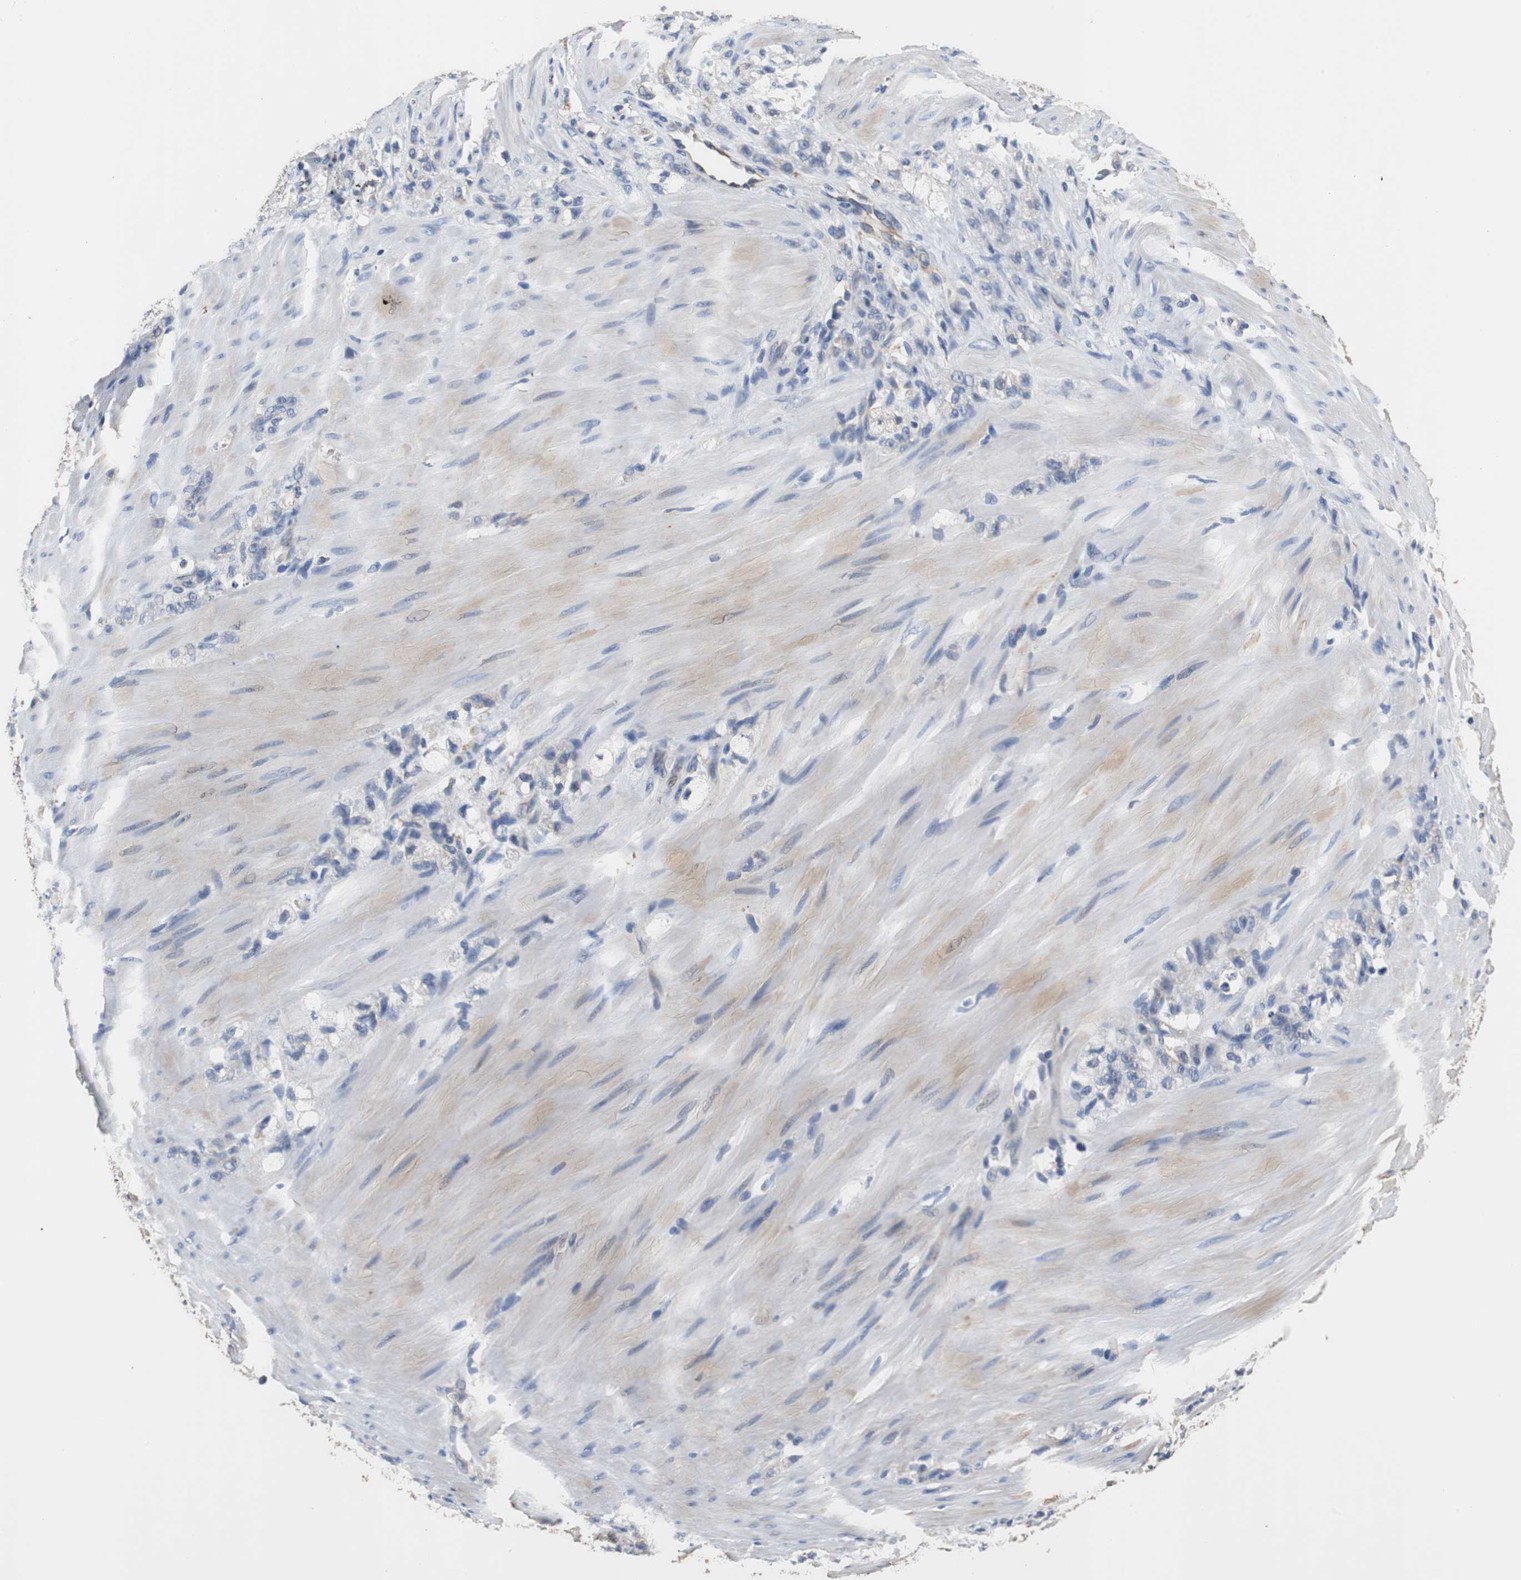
{"staining": {"intensity": "negative", "quantity": "none", "location": "none"}, "tissue": "stomach cancer", "cell_type": "Tumor cells", "image_type": "cancer", "snomed": [{"axis": "morphology", "description": "Adenocarcinoma, NOS"}, {"axis": "topography", "description": "Stomach"}], "caption": "IHC photomicrograph of neoplastic tissue: human stomach cancer stained with DAB (3,3'-diaminobenzidine) shows no significant protein positivity in tumor cells. (Brightfield microscopy of DAB IHC at high magnification).", "gene": "PCK1", "patient": {"sex": "male", "age": 82}}